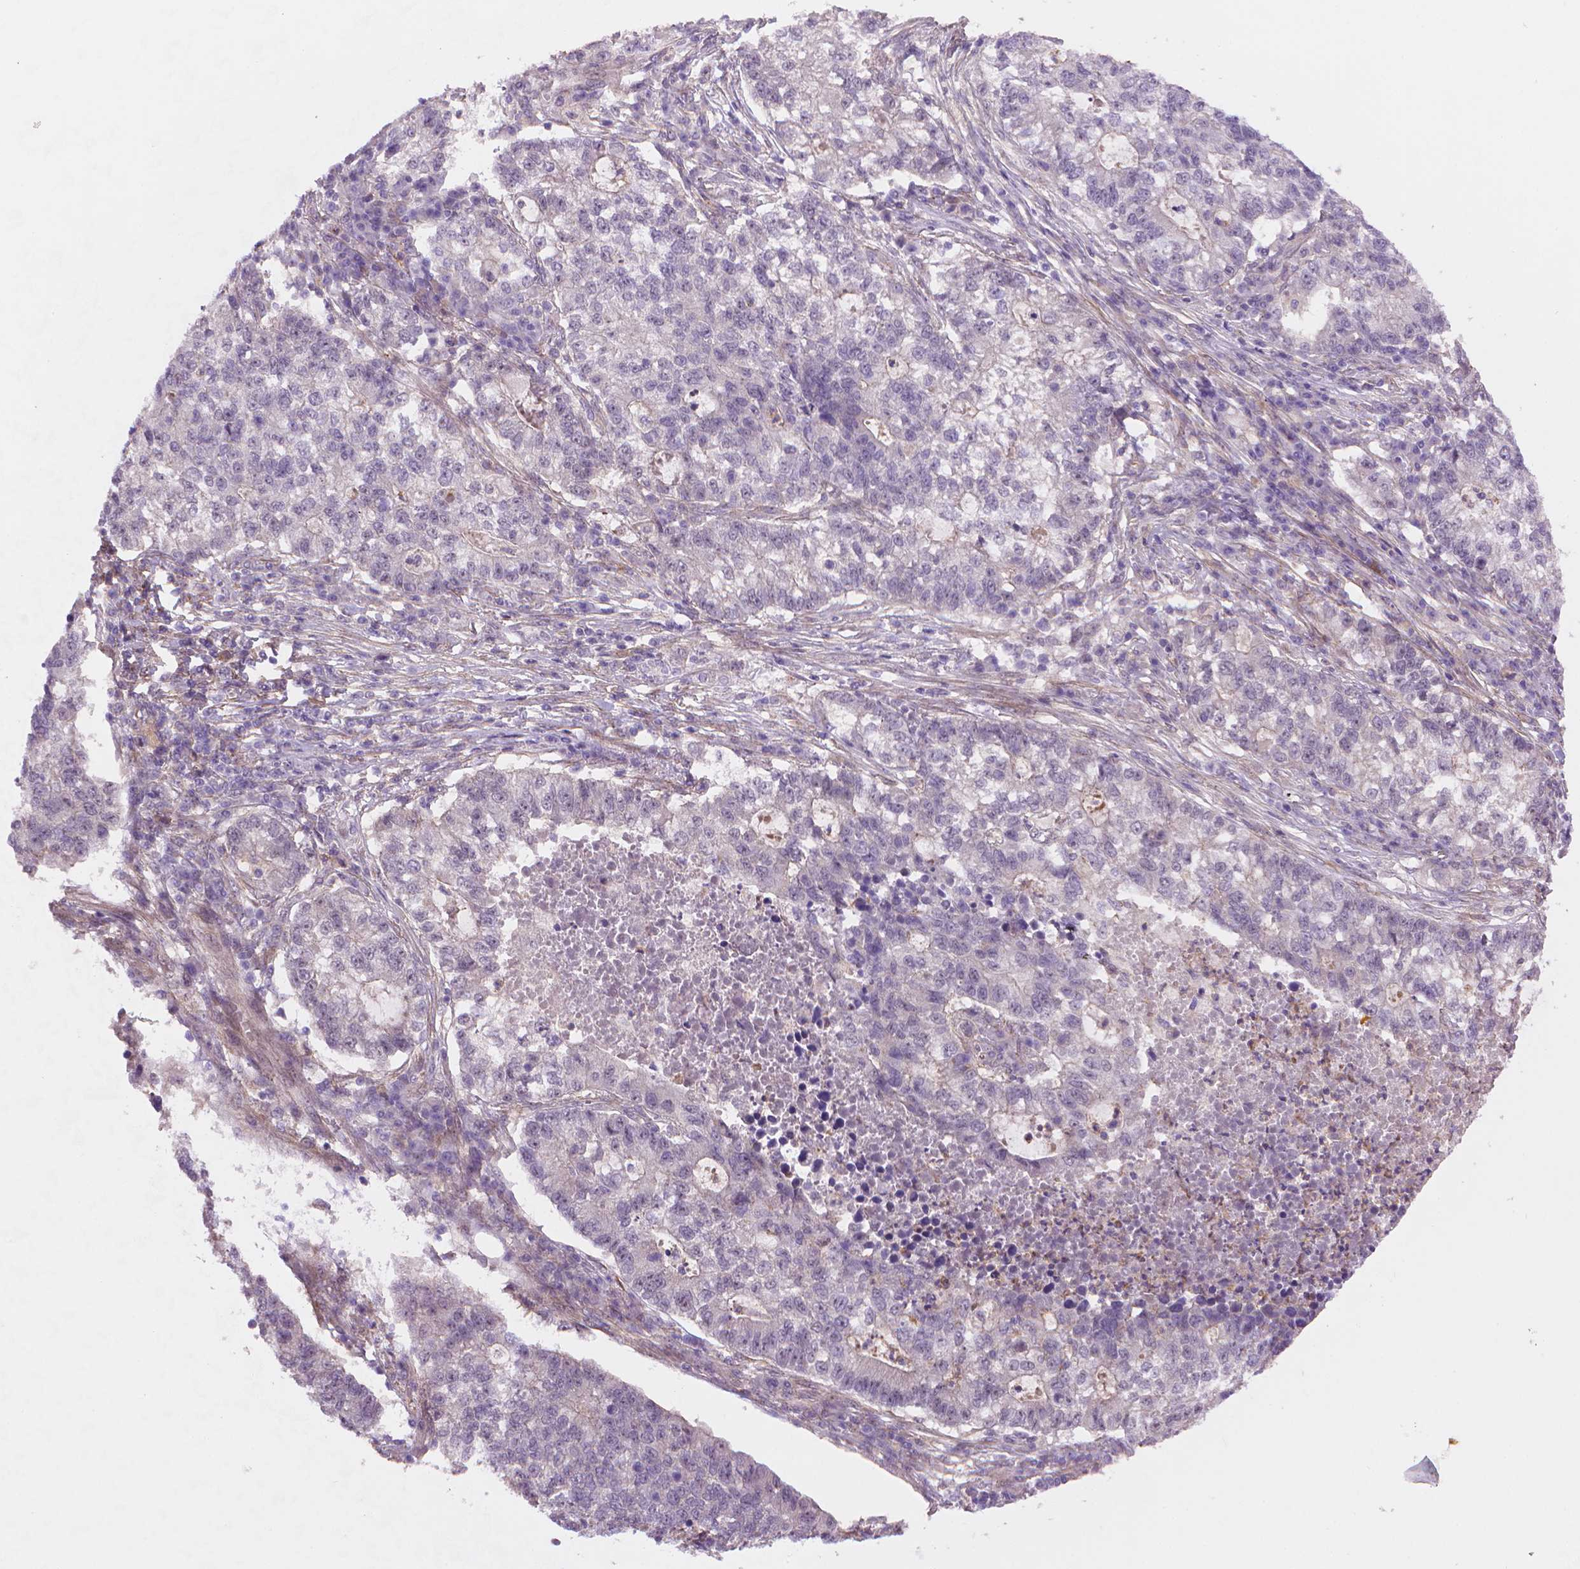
{"staining": {"intensity": "negative", "quantity": "none", "location": "none"}, "tissue": "lung cancer", "cell_type": "Tumor cells", "image_type": "cancer", "snomed": [{"axis": "morphology", "description": "Adenocarcinoma, NOS"}, {"axis": "topography", "description": "Lung"}], "caption": "Immunohistochemistry micrograph of human lung adenocarcinoma stained for a protein (brown), which reveals no expression in tumor cells. Brightfield microscopy of immunohistochemistry stained with DAB (brown) and hematoxylin (blue), captured at high magnification.", "gene": "AMMECR1", "patient": {"sex": "male", "age": 57}}